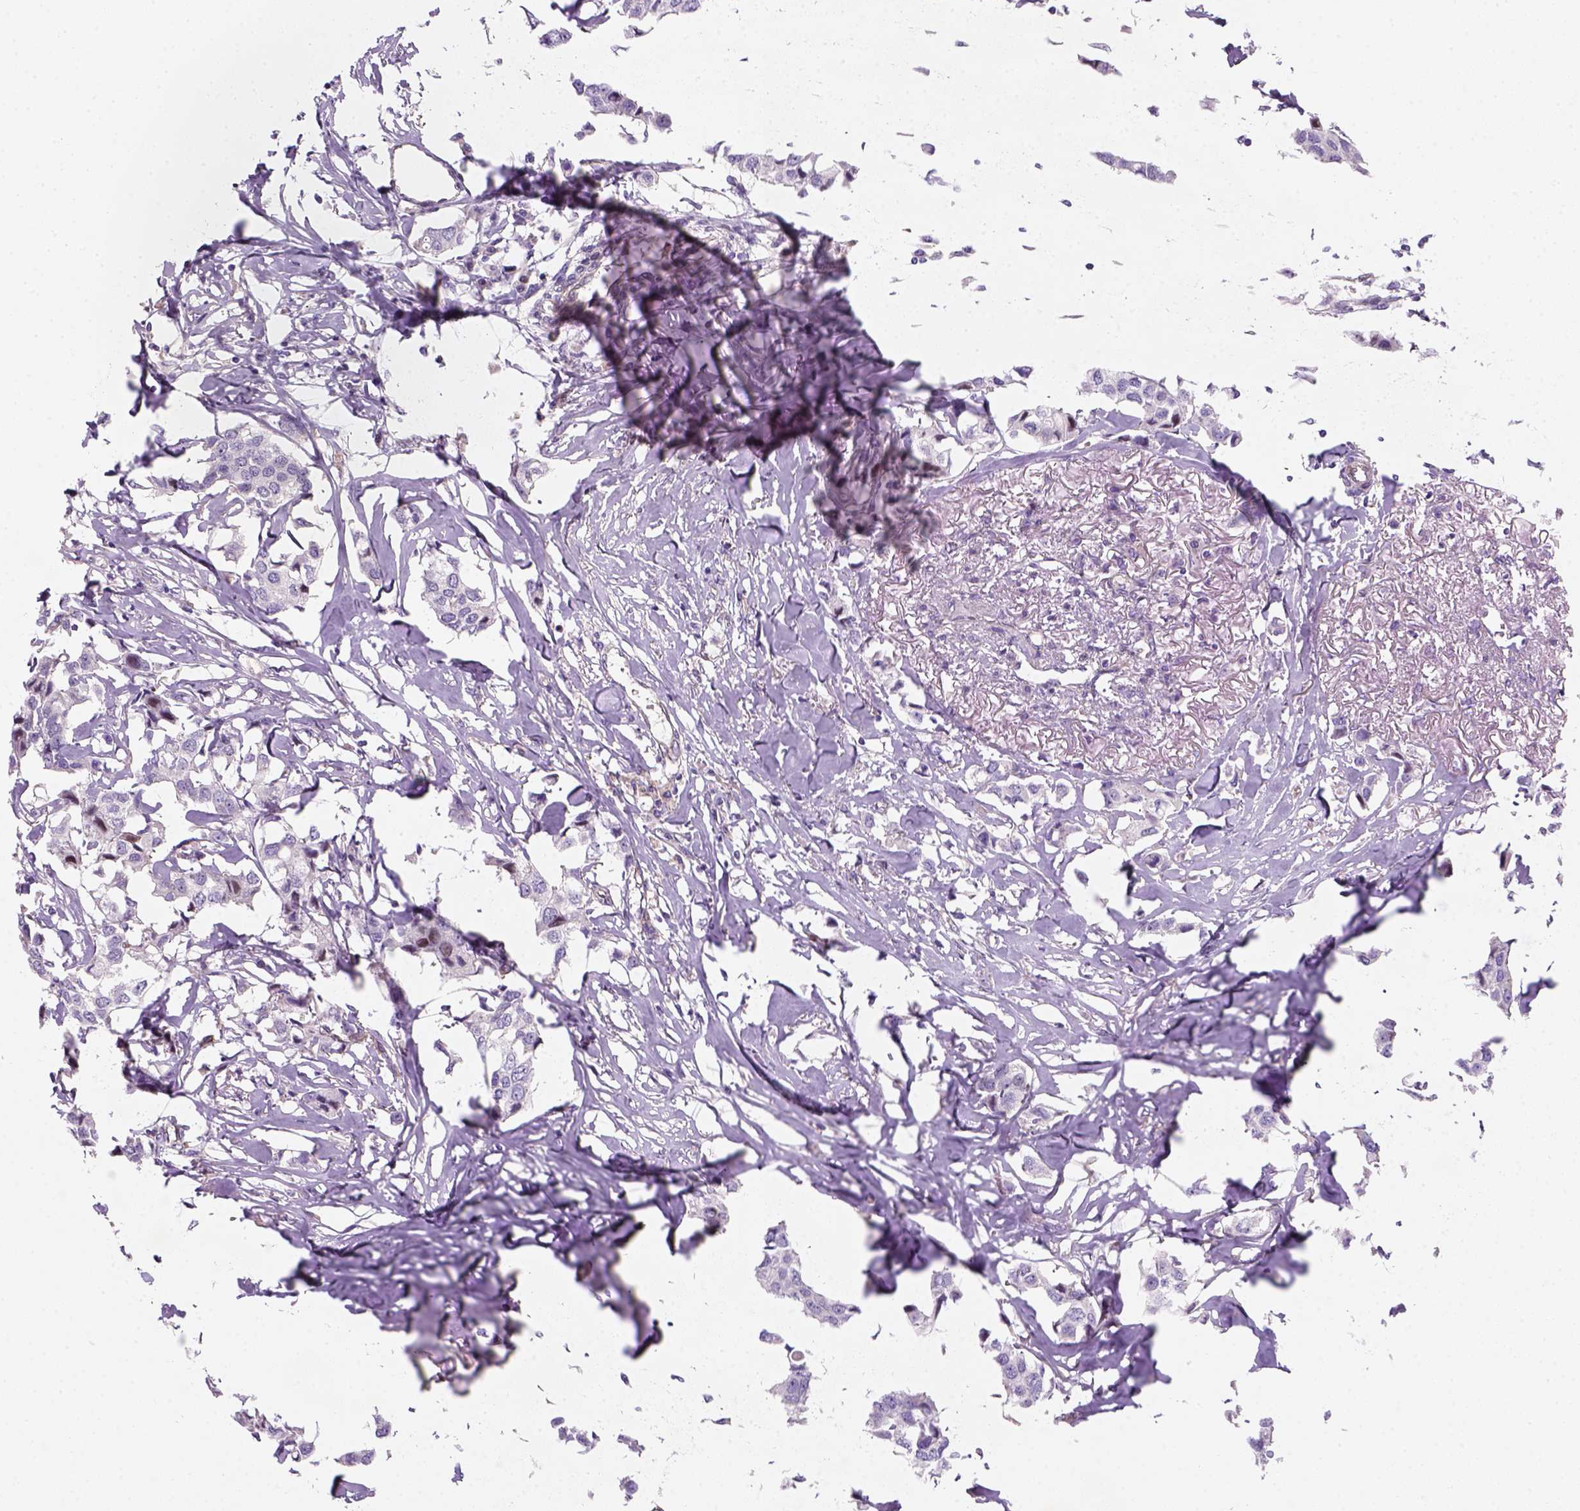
{"staining": {"intensity": "negative", "quantity": "none", "location": "none"}, "tissue": "breast cancer", "cell_type": "Tumor cells", "image_type": "cancer", "snomed": [{"axis": "morphology", "description": "Duct carcinoma"}, {"axis": "topography", "description": "Breast"}], "caption": "The micrograph exhibits no staining of tumor cells in breast invasive ductal carcinoma.", "gene": "VSTM5", "patient": {"sex": "female", "age": 80}}